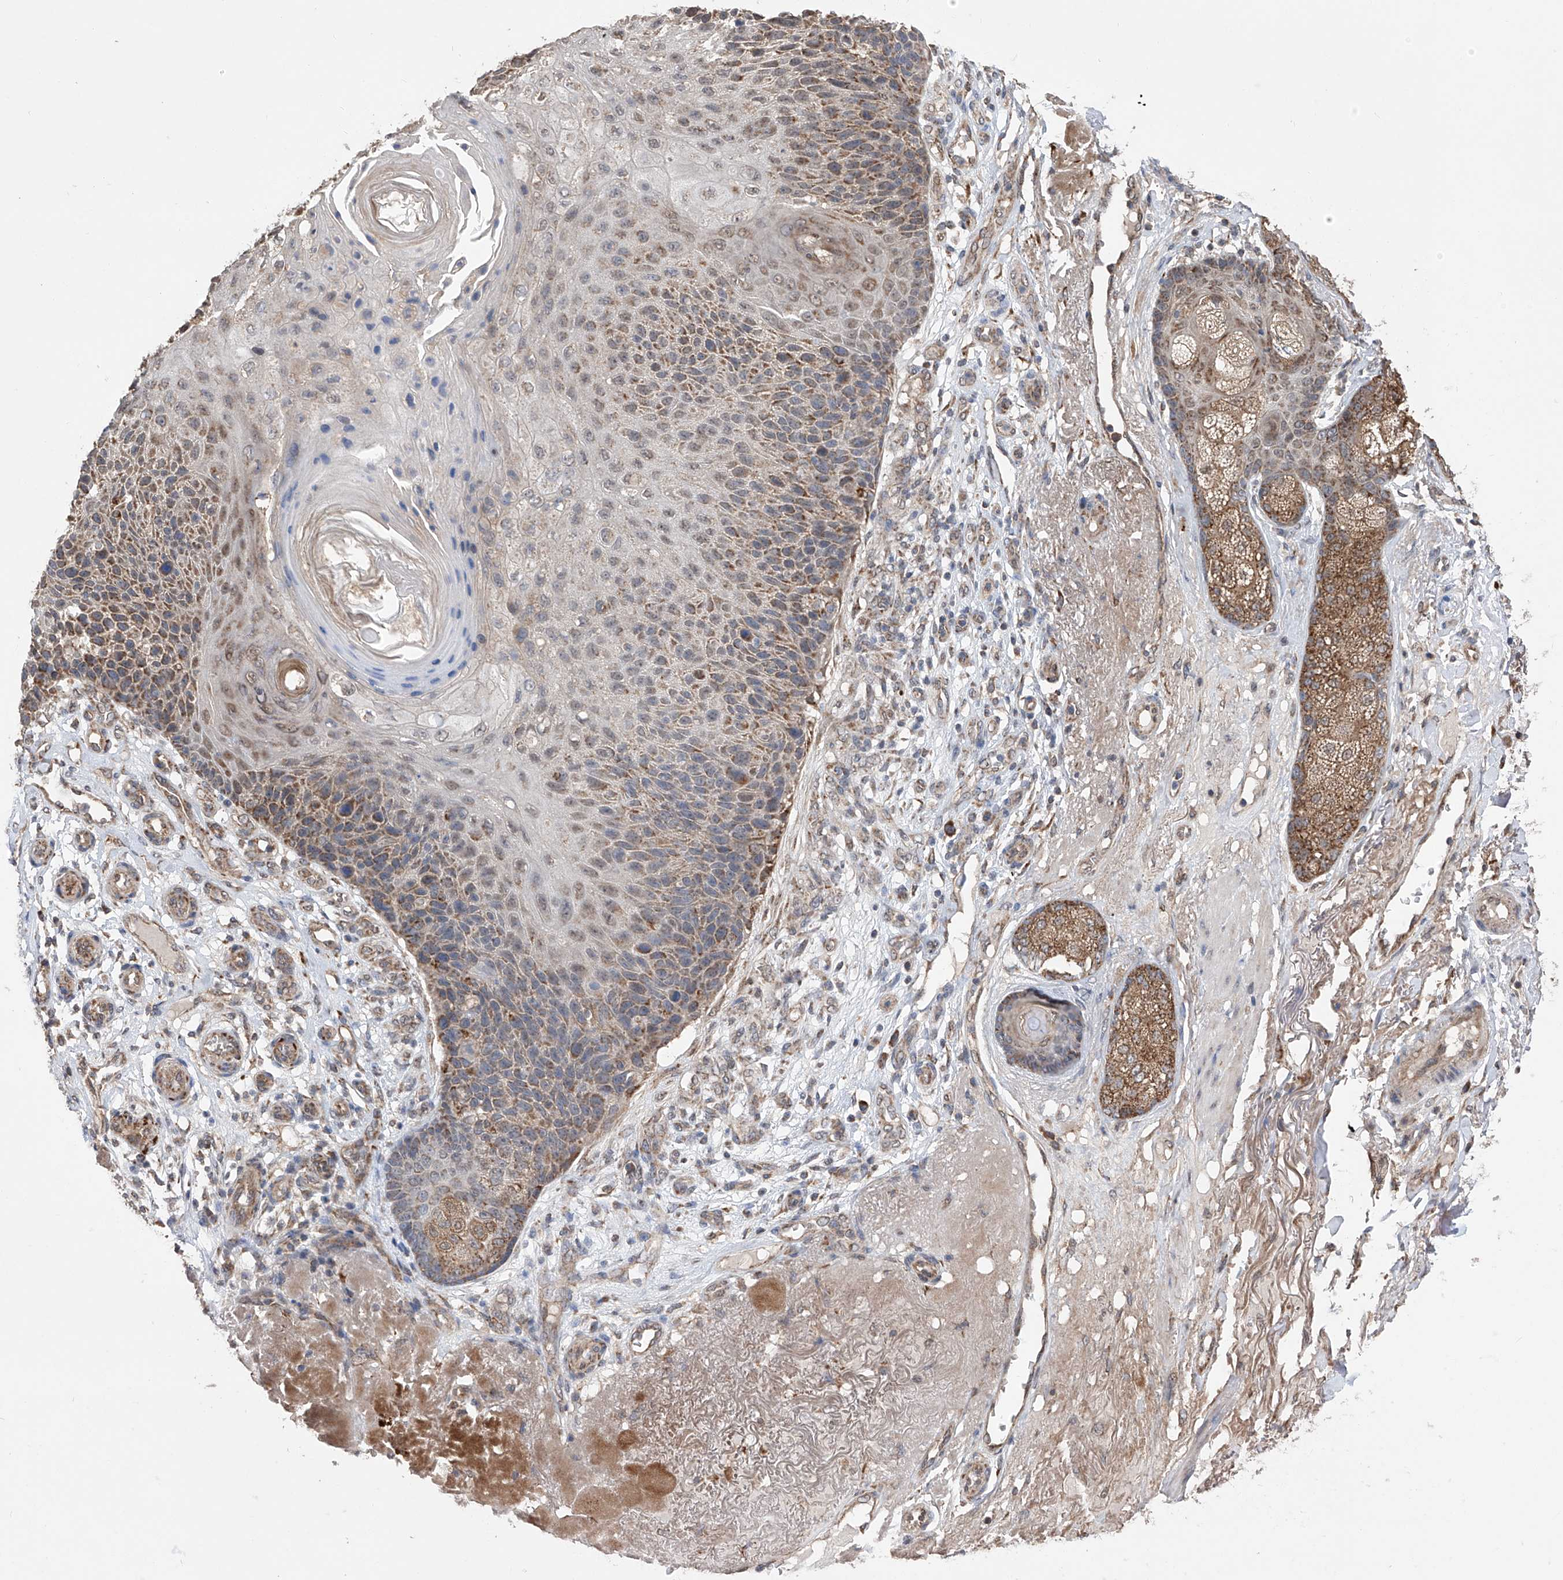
{"staining": {"intensity": "moderate", "quantity": "25%-75%", "location": "cytoplasmic/membranous"}, "tissue": "skin cancer", "cell_type": "Tumor cells", "image_type": "cancer", "snomed": [{"axis": "morphology", "description": "Squamous cell carcinoma, NOS"}, {"axis": "topography", "description": "Skin"}], "caption": "Protein staining exhibits moderate cytoplasmic/membranous positivity in about 25%-75% of tumor cells in squamous cell carcinoma (skin).", "gene": "SDHAF4", "patient": {"sex": "female", "age": 88}}